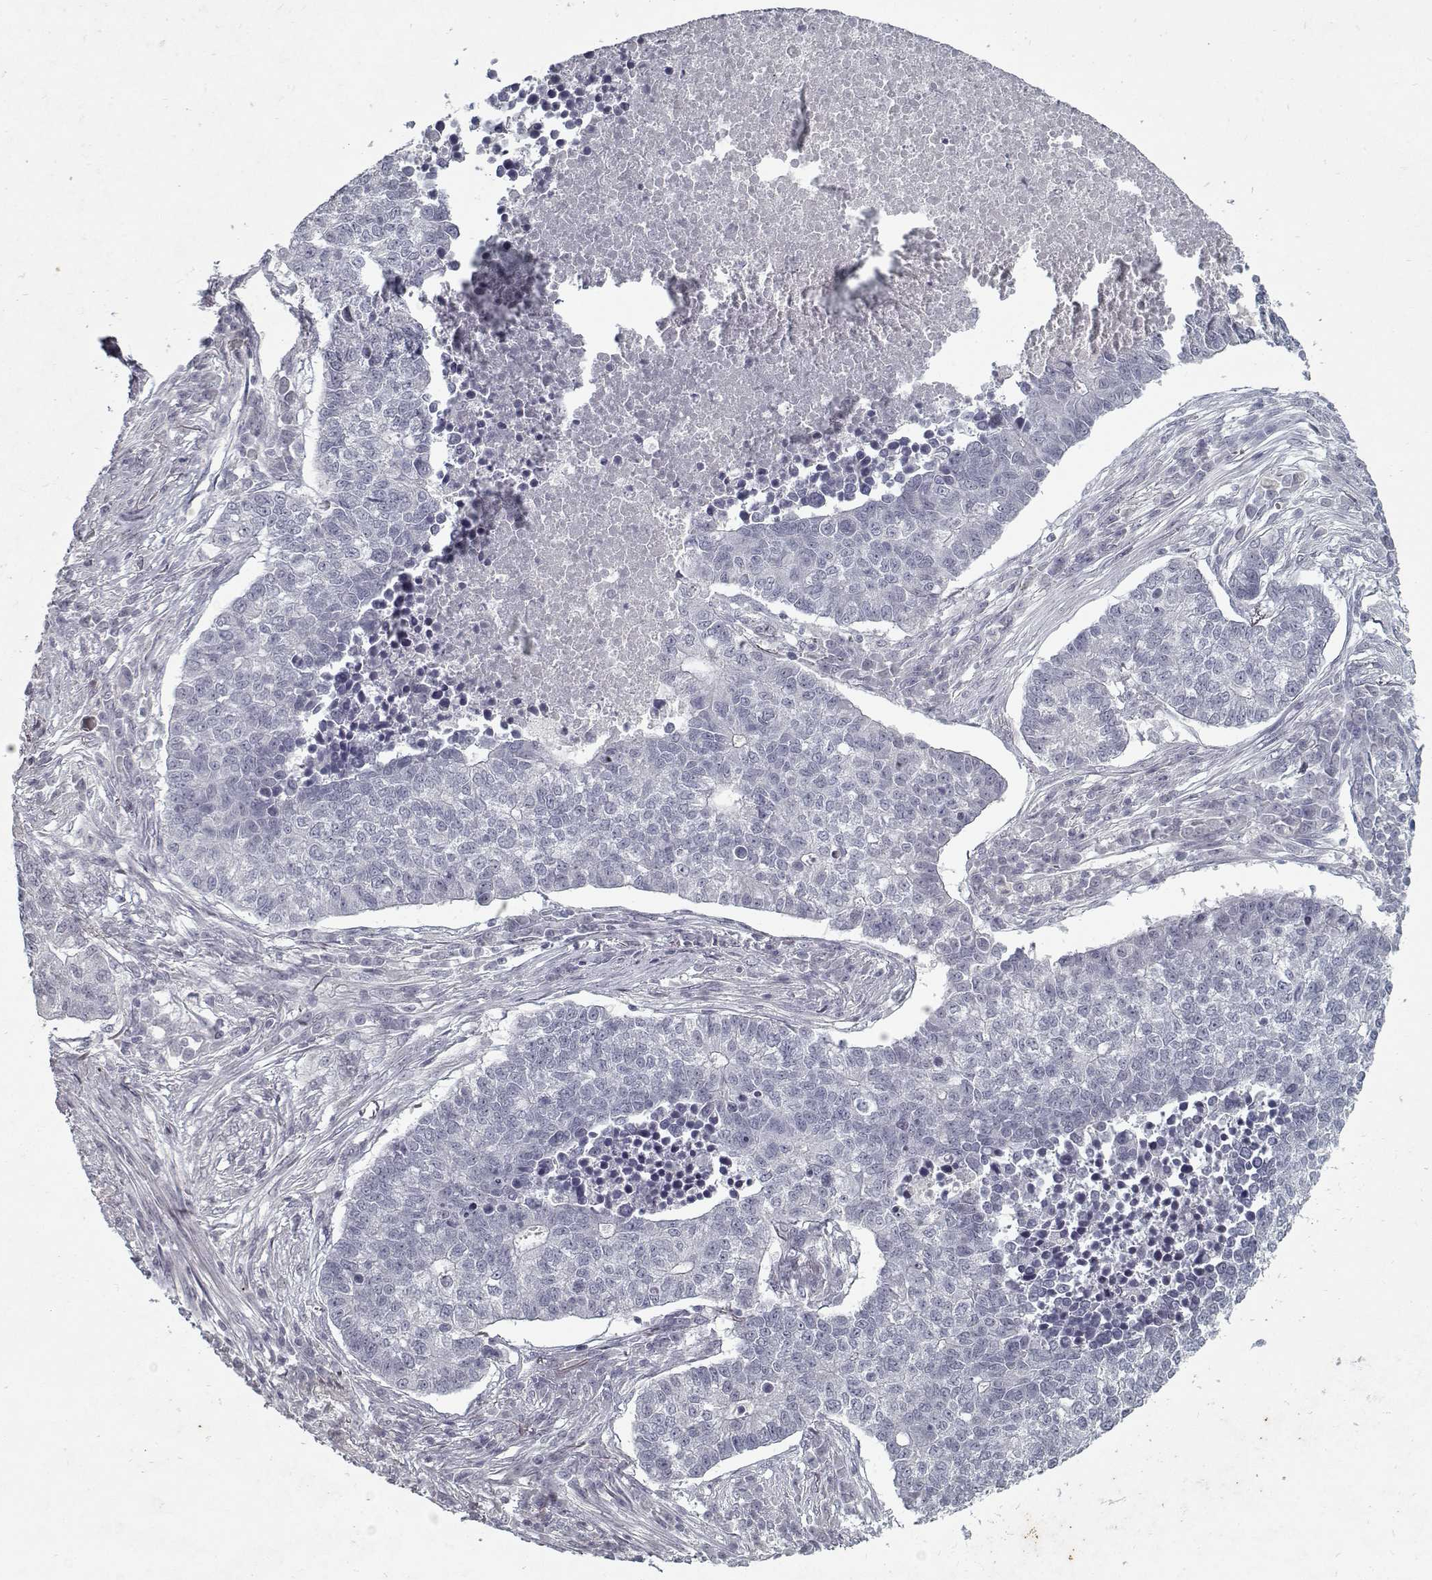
{"staining": {"intensity": "negative", "quantity": "none", "location": "none"}, "tissue": "lung cancer", "cell_type": "Tumor cells", "image_type": "cancer", "snomed": [{"axis": "morphology", "description": "Adenocarcinoma, NOS"}, {"axis": "topography", "description": "Lung"}], "caption": "Immunohistochemistry micrograph of lung adenocarcinoma stained for a protein (brown), which shows no staining in tumor cells.", "gene": "GAD2", "patient": {"sex": "male", "age": 57}}